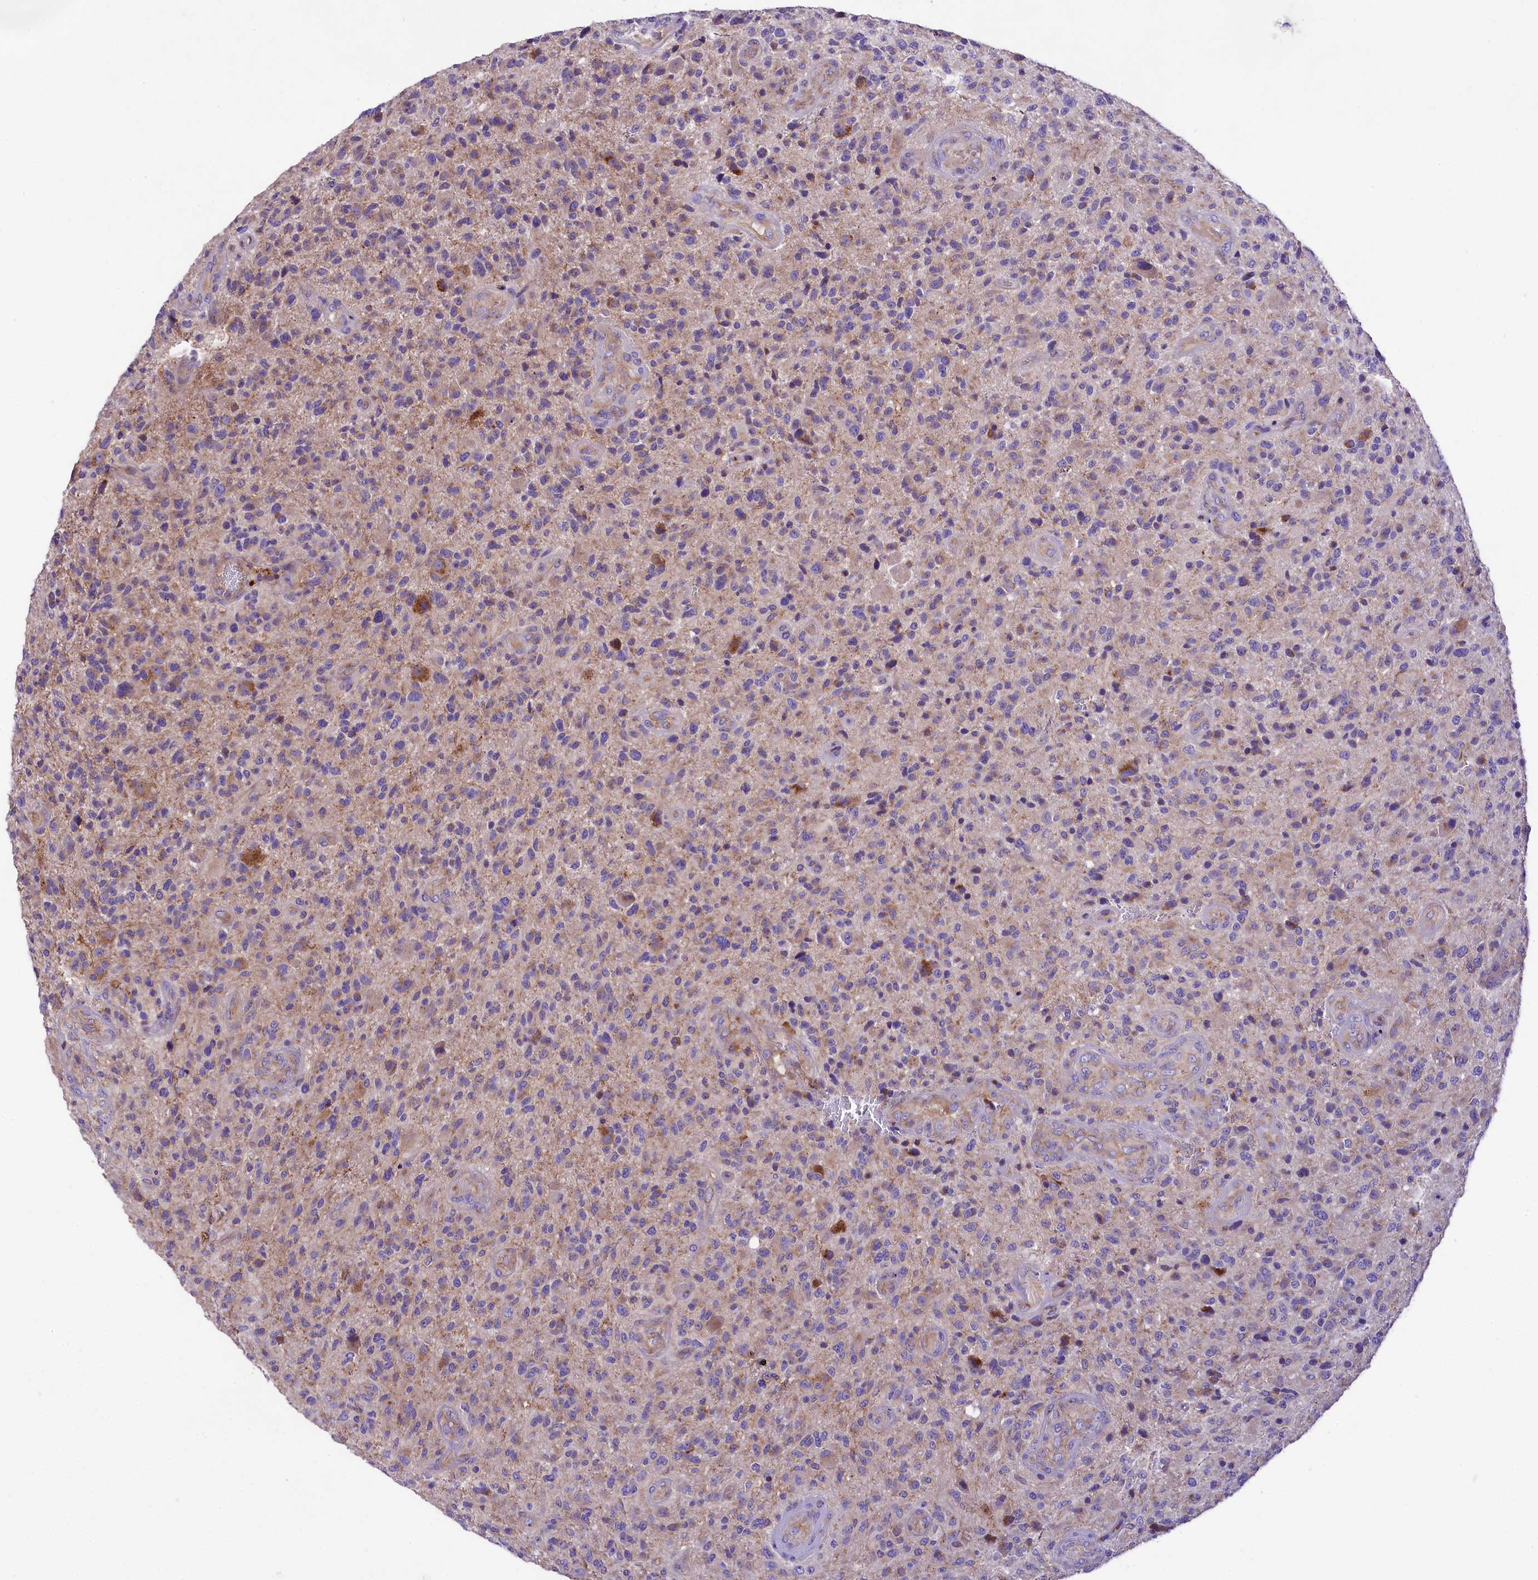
{"staining": {"intensity": "weak", "quantity": "<25%", "location": "cytoplasmic/membranous"}, "tissue": "glioma", "cell_type": "Tumor cells", "image_type": "cancer", "snomed": [{"axis": "morphology", "description": "Glioma, malignant, High grade"}, {"axis": "topography", "description": "Brain"}], "caption": "Glioma stained for a protein using immunohistochemistry exhibits no expression tumor cells.", "gene": "PEMT", "patient": {"sex": "male", "age": 47}}